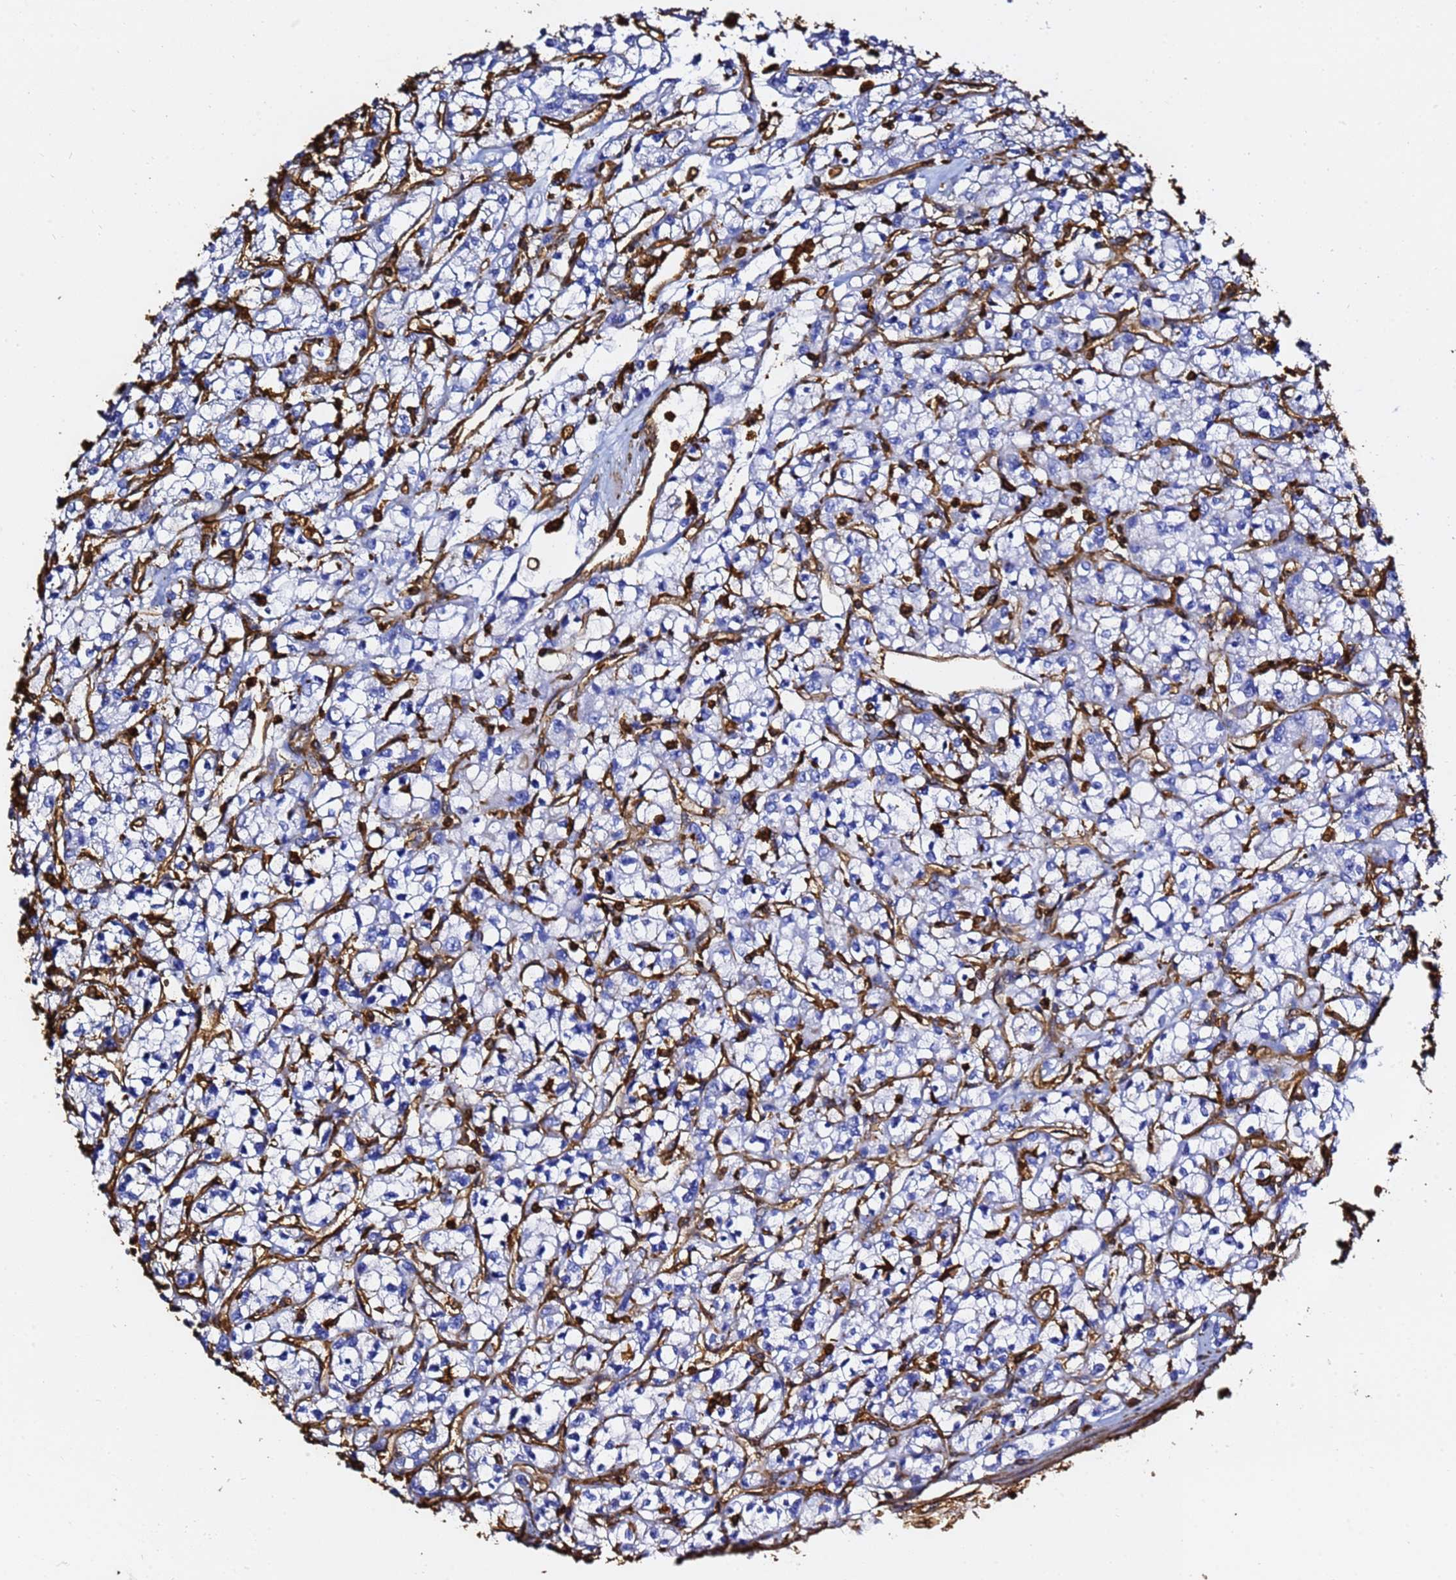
{"staining": {"intensity": "negative", "quantity": "none", "location": "none"}, "tissue": "renal cancer", "cell_type": "Tumor cells", "image_type": "cancer", "snomed": [{"axis": "morphology", "description": "Adenocarcinoma, NOS"}, {"axis": "topography", "description": "Kidney"}], "caption": "A high-resolution micrograph shows immunohistochemistry staining of renal adenocarcinoma, which reveals no significant positivity in tumor cells. (Brightfield microscopy of DAB immunohistochemistry (IHC) at high magnification).", "gene": "ACTB", "patient": {"sex": "female", "age": 59}}